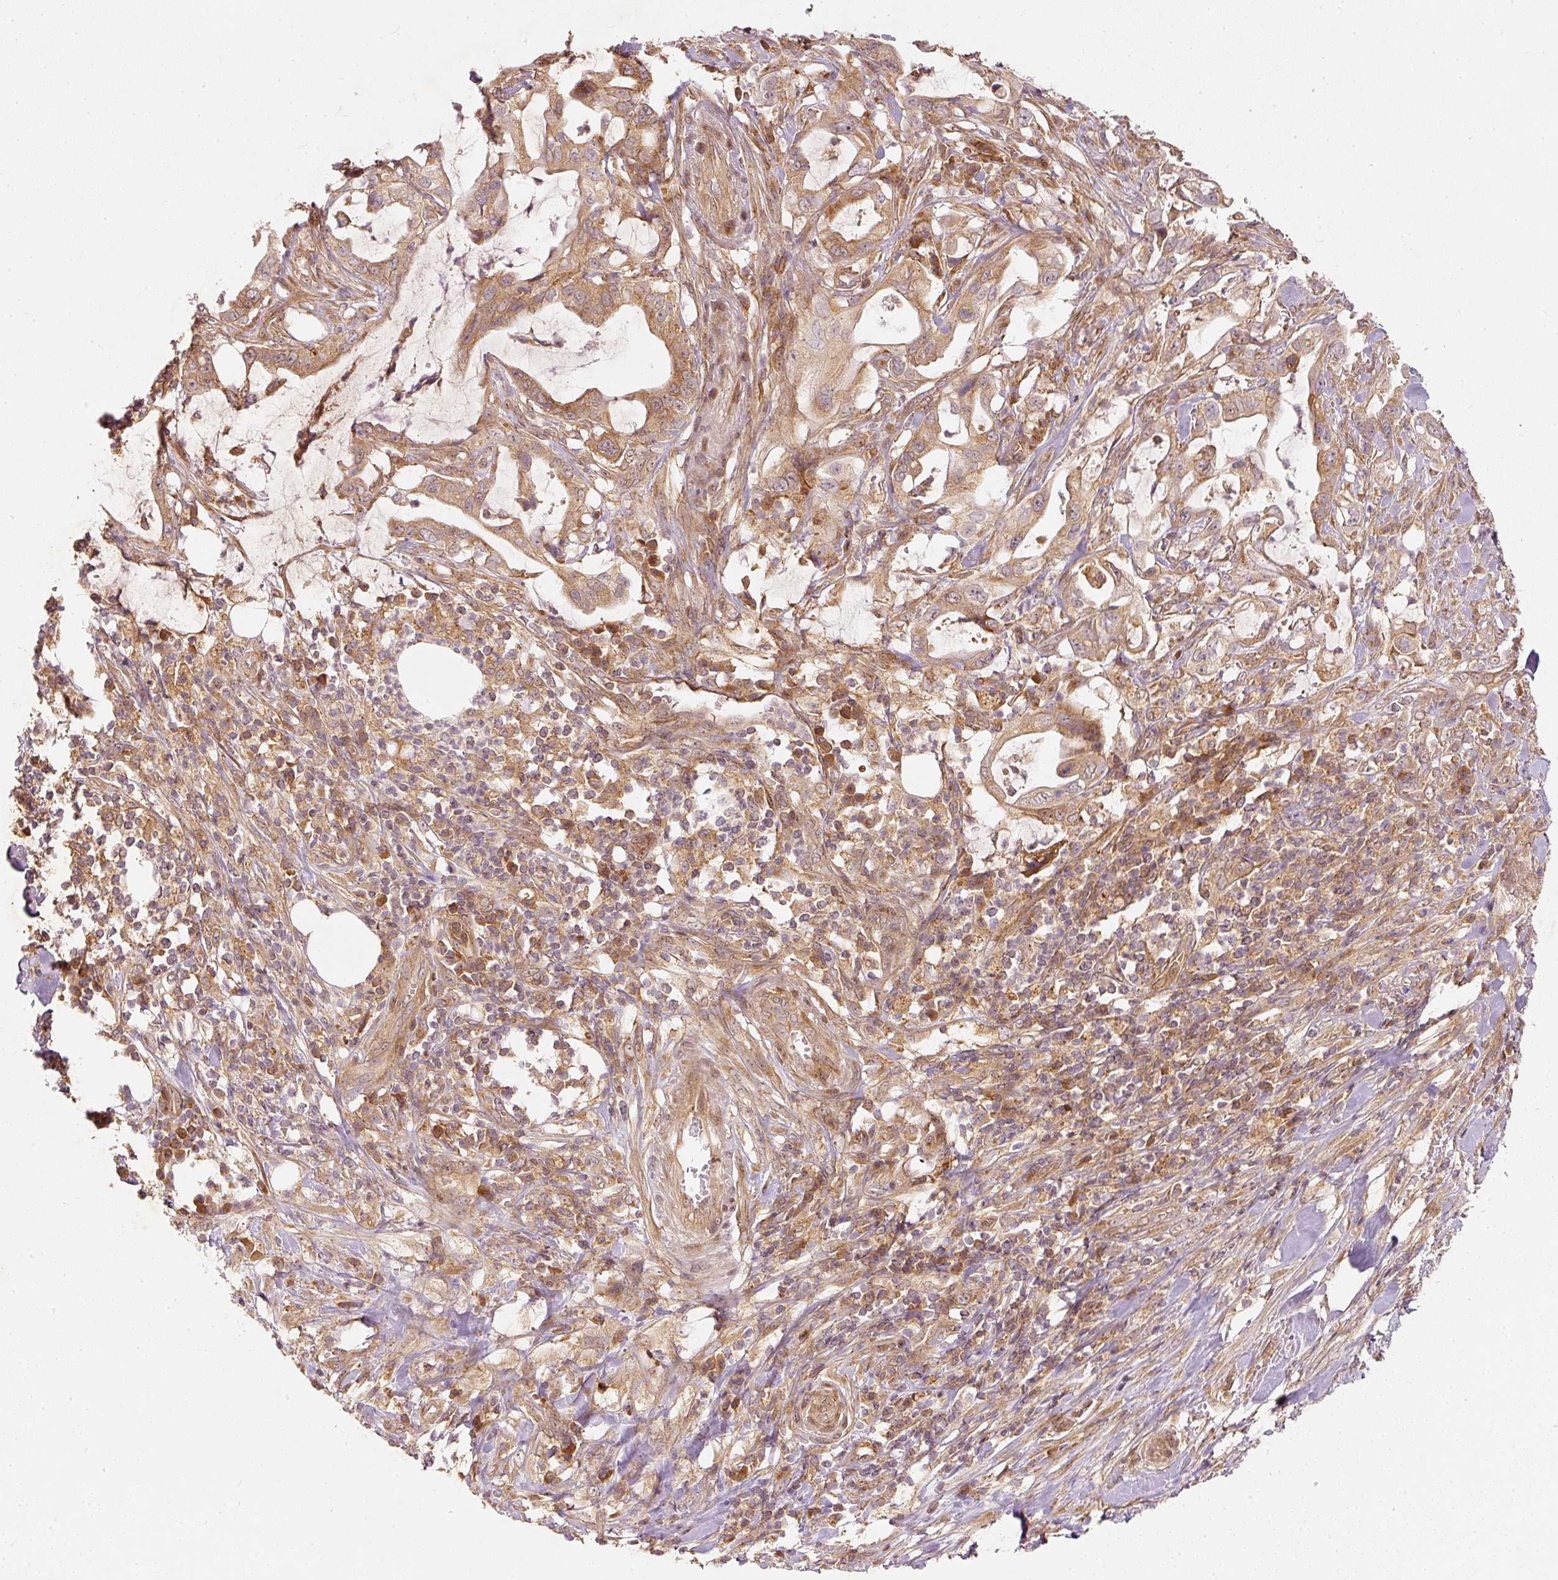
{"staining": {"intensity": "moderate", "quantity": "25%-75%", "location": "cytoplasmic/membranous"}, "tissue": "pancreatic cancer", "cell_type": "Tumor cells", "image_type": "cancer", "snomed": [{"axis": "morphology", "description": "Adenocarcinoma, NOS"}, {"axis": "topography", "description": "Pancreas"}], "caption": "Immunohistochemistry staining of pancreatic cancer, which exhibits medium levels of moderate cytoplasmic/membranous positivity in approximately 25%-75% of tumor cells indicating moderate cytoplasmic/membranous protein positivity. The staining was performed using DAB (brown) for protein detection and nuclei were counterstained in hematoxylin (blue).", "gene": "ZNF580", "patient": {"sex": "female", "age": 61}}